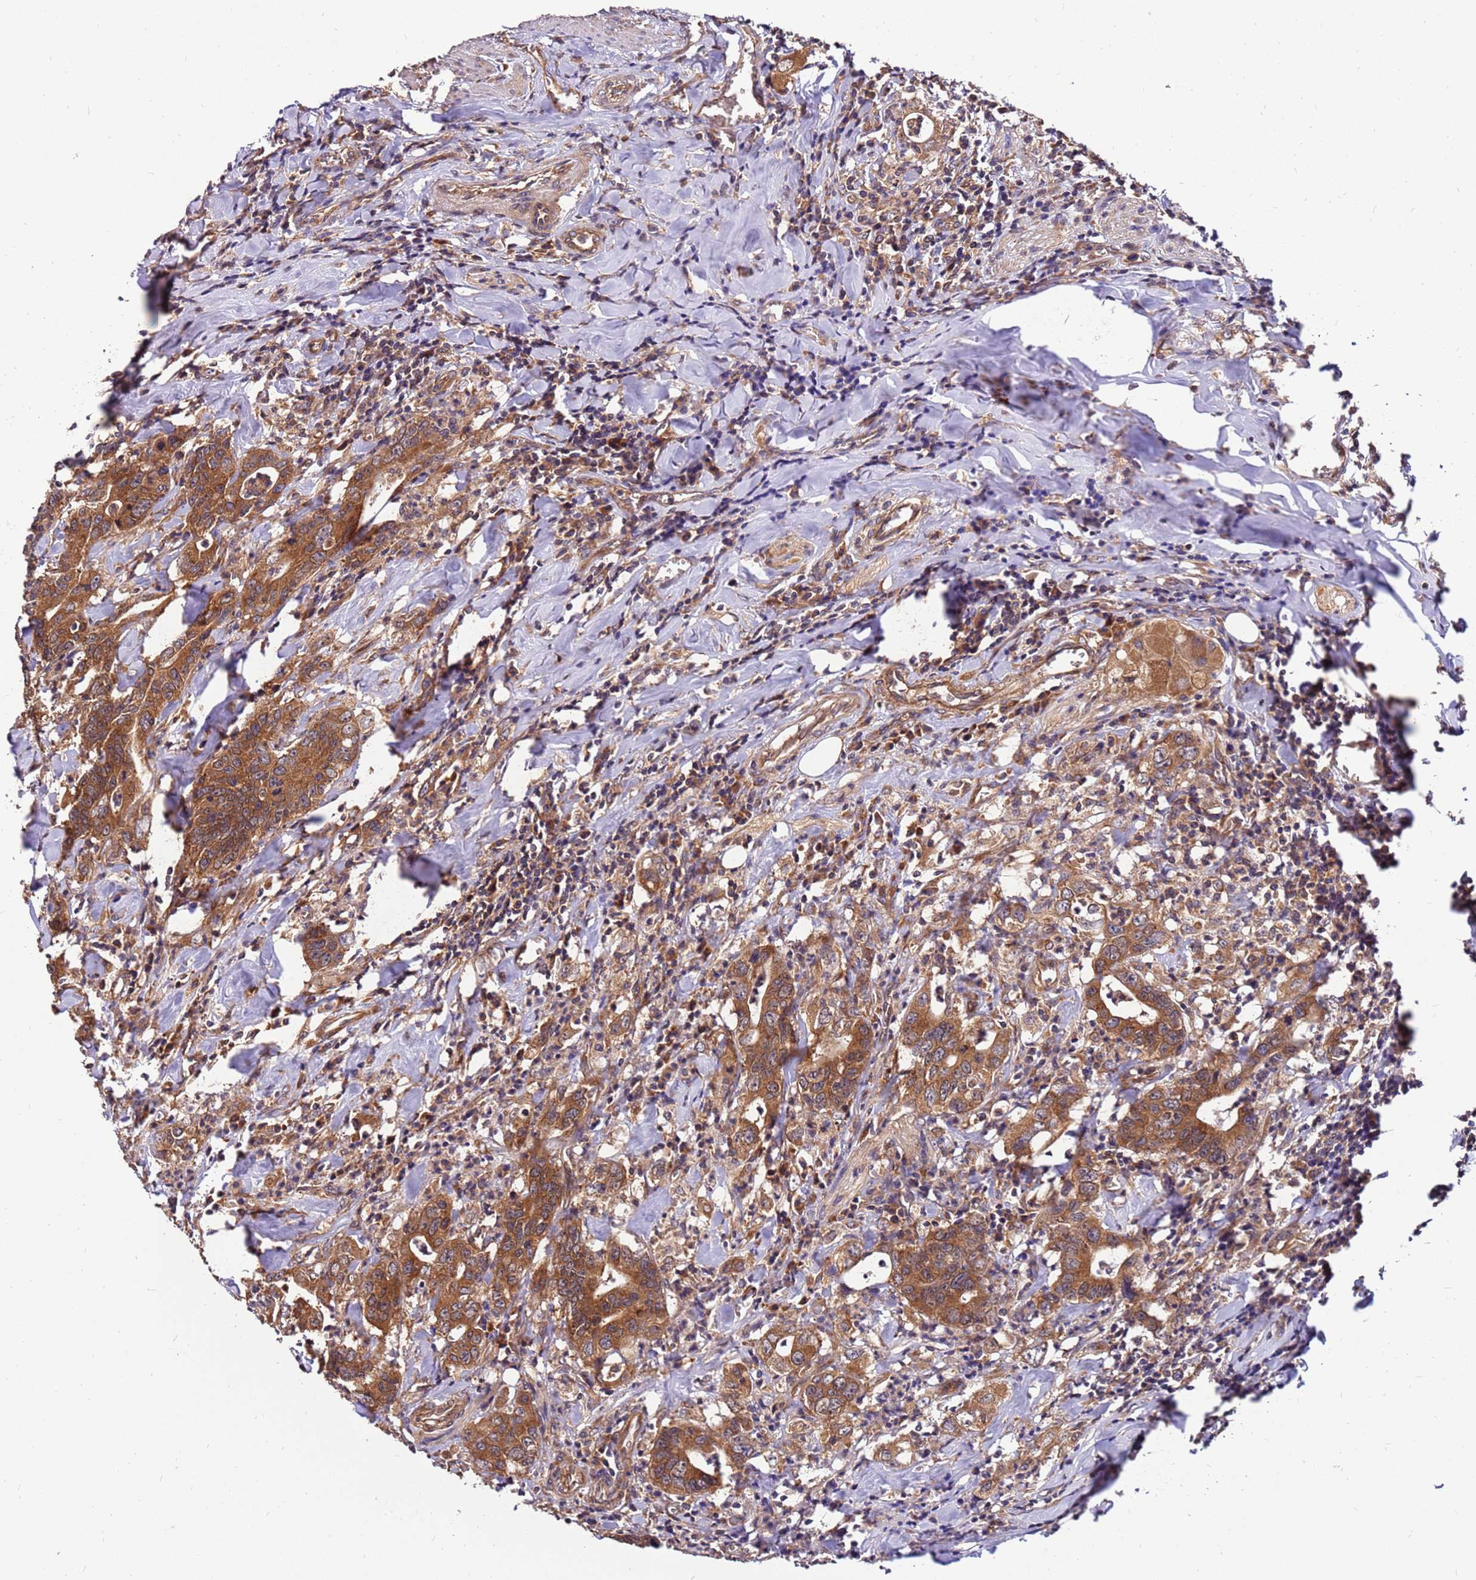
{"staining": {"intensity": "moderate", "quantity": ">75%", "location": "cytoplasmic/membranous"}, "tissue": "colorectal cancer", "cell_type": "Tumor cells", "image_type": "cancer", "snomed": [{"axis": "morphology", "description": "Adenocarcinoma, NOS"}, {"axis": "topography", "description": "Colon"}], "caption": "Colorectal adenocarcinoma stained for a protein displays moderate cytoplasmic/membranous positivity in tumor cells.", "gene": "SLC44A5", "patient": {"sex": "female", "age": 75}}